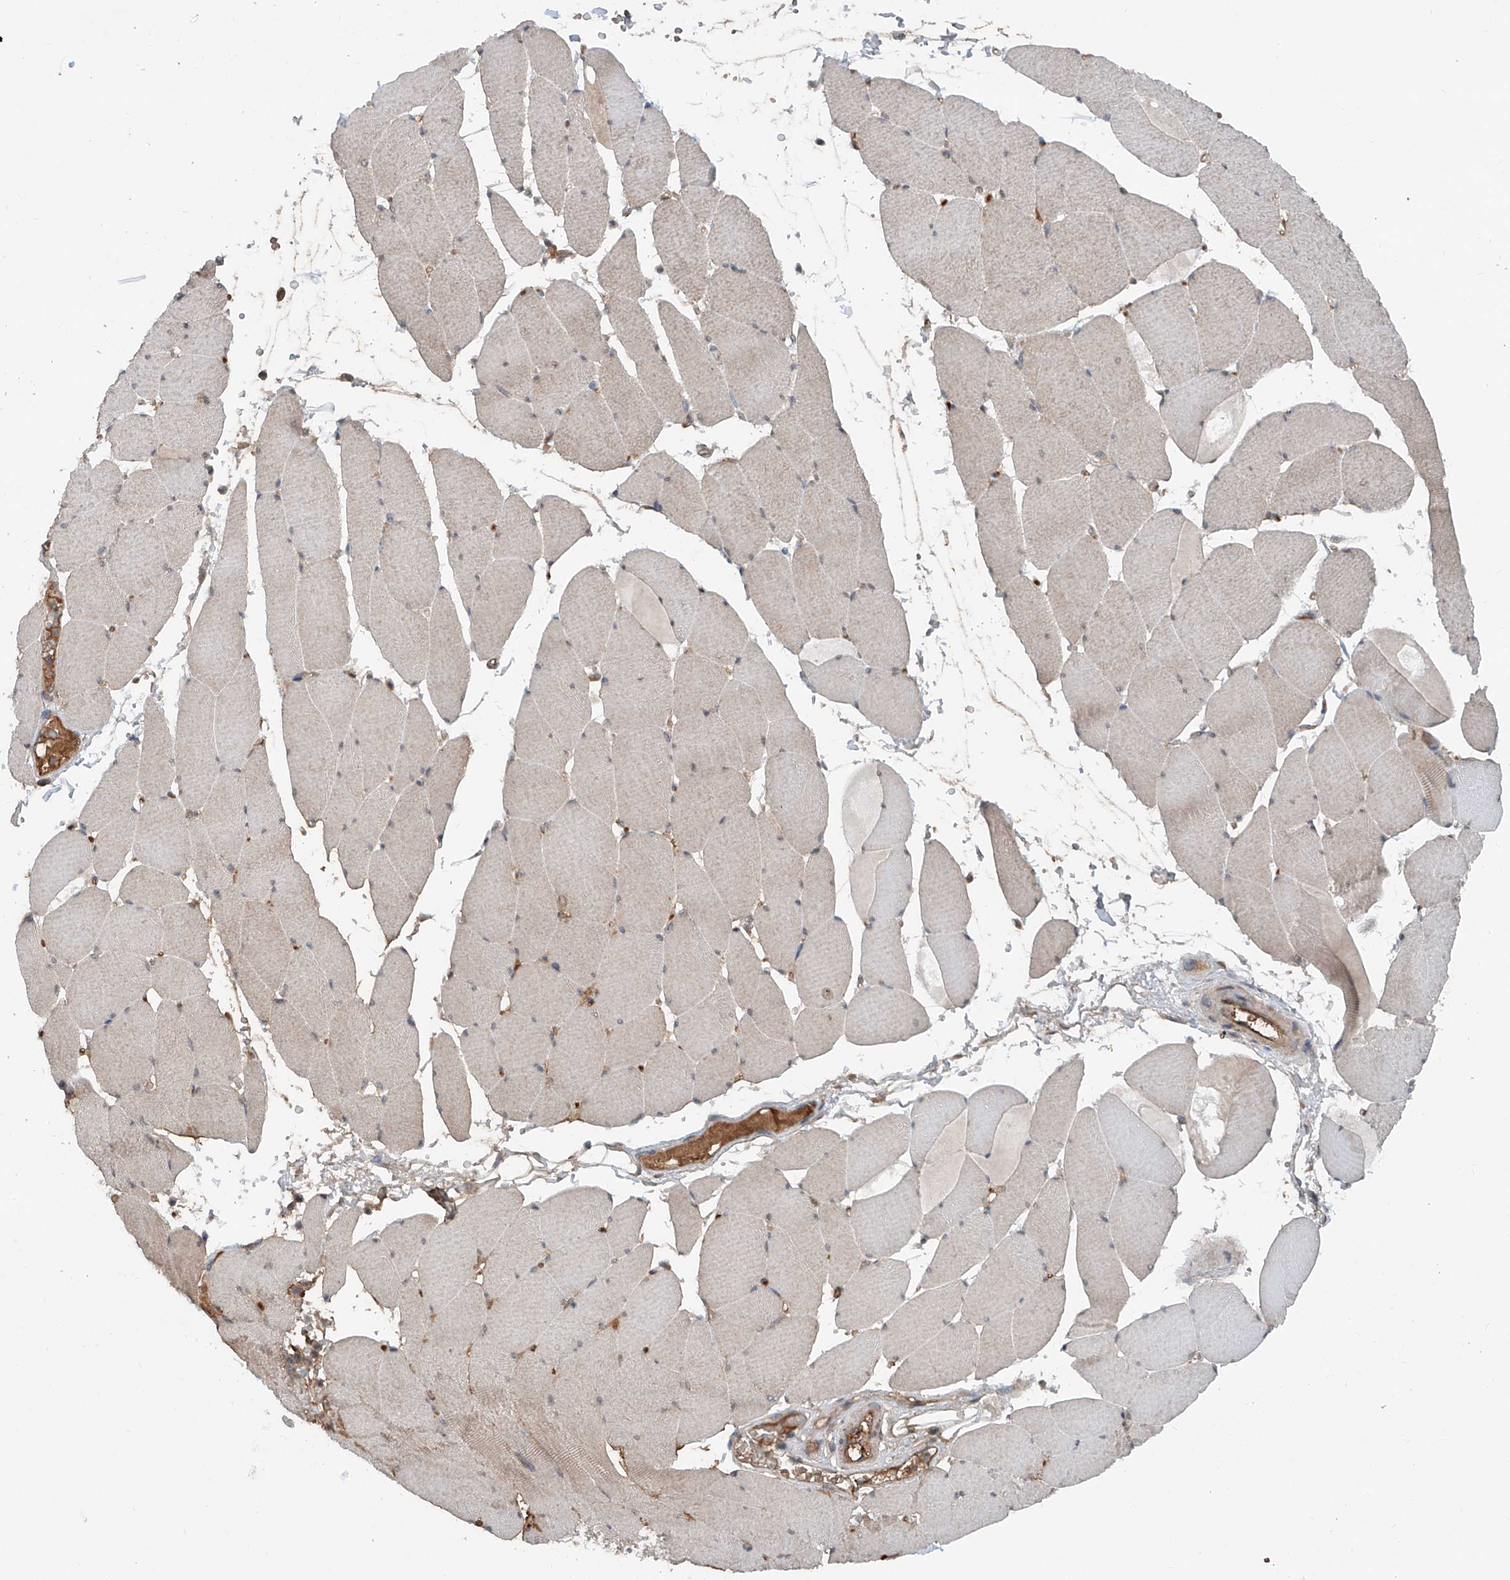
{"staining": {"intensity": "weak", "quantity": ">75%", "location": "cytoplasmic/membranous"}, "tissue": "skeletal muscle", "cell_type": "Myocytes", "image_type": "normal", "snomed": [{"axis": "morphology", "description": "Normal tissue, NOS"}, {"axis": "topography", "description": "Skeletal muscle"}, {"axis": "topography", "description": "Head-Neck"}], "caption": "Skeletal muscle was stained to show a protein in brown. There is low levels of weak cytoplasmic/membranous expression in approximately >75% of myocytes. (Brightfield microscopy of DAB IHC at high magnification).", "gene": "ADAM23", "patient": {"sex": "male", "age": 66}}